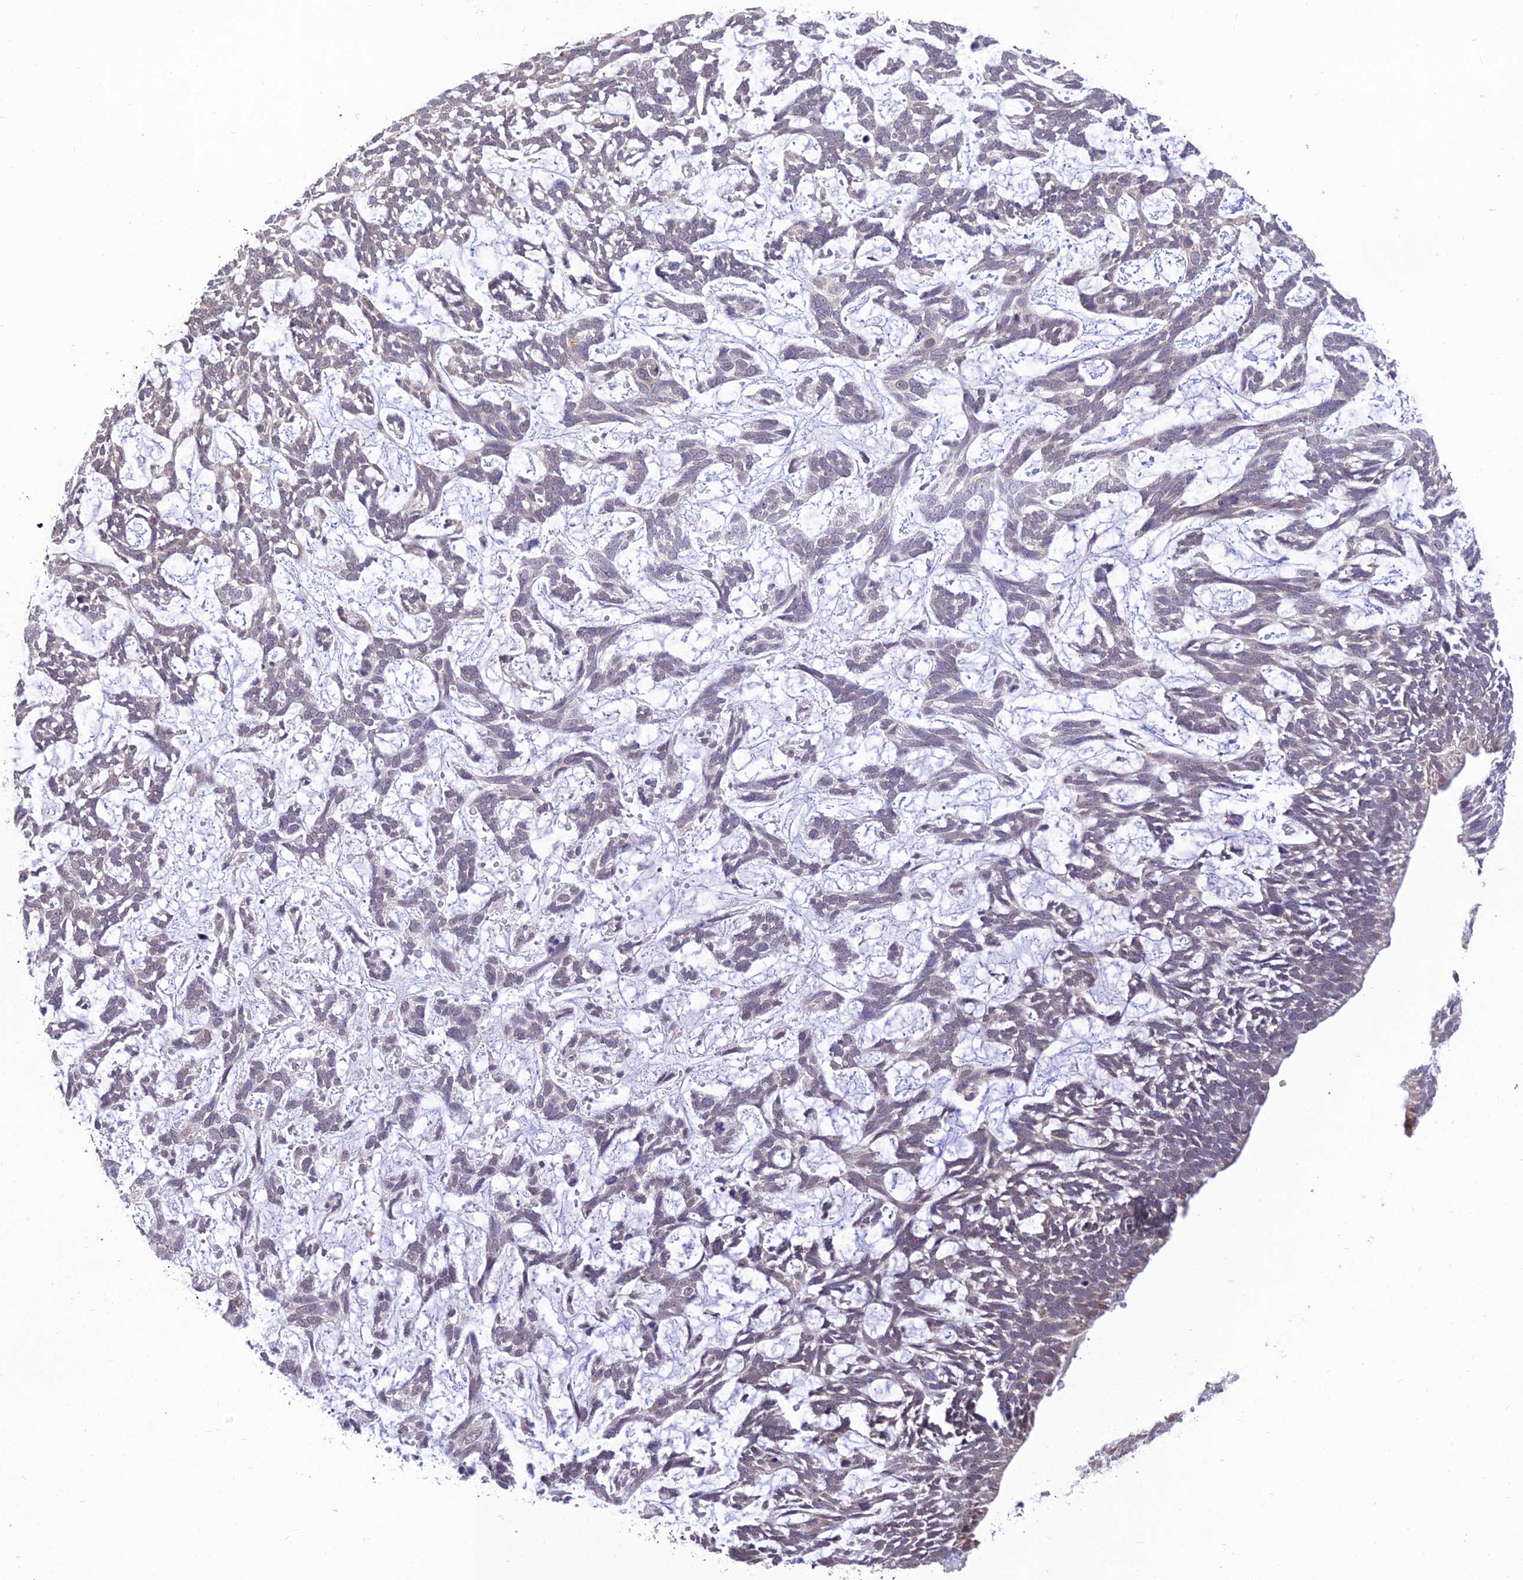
{"staining": {"intensity": "negative", "quantity": "none", "location": "none"}, "tissue": "skin cancer", "cell_type": "Tumor cells", "image_type": "cancer", "snomed": [{"axis": "morphology", "description": "Basal cell carcinoma"}, {"axis": "topography", "description": "Skin"}], "caption": "Immunohistochemical staining of skin cancer exhibits no significant positivity in tumor cells.", "gene": "MICOS13", "patient": {"sex": "male", "age": 88}}